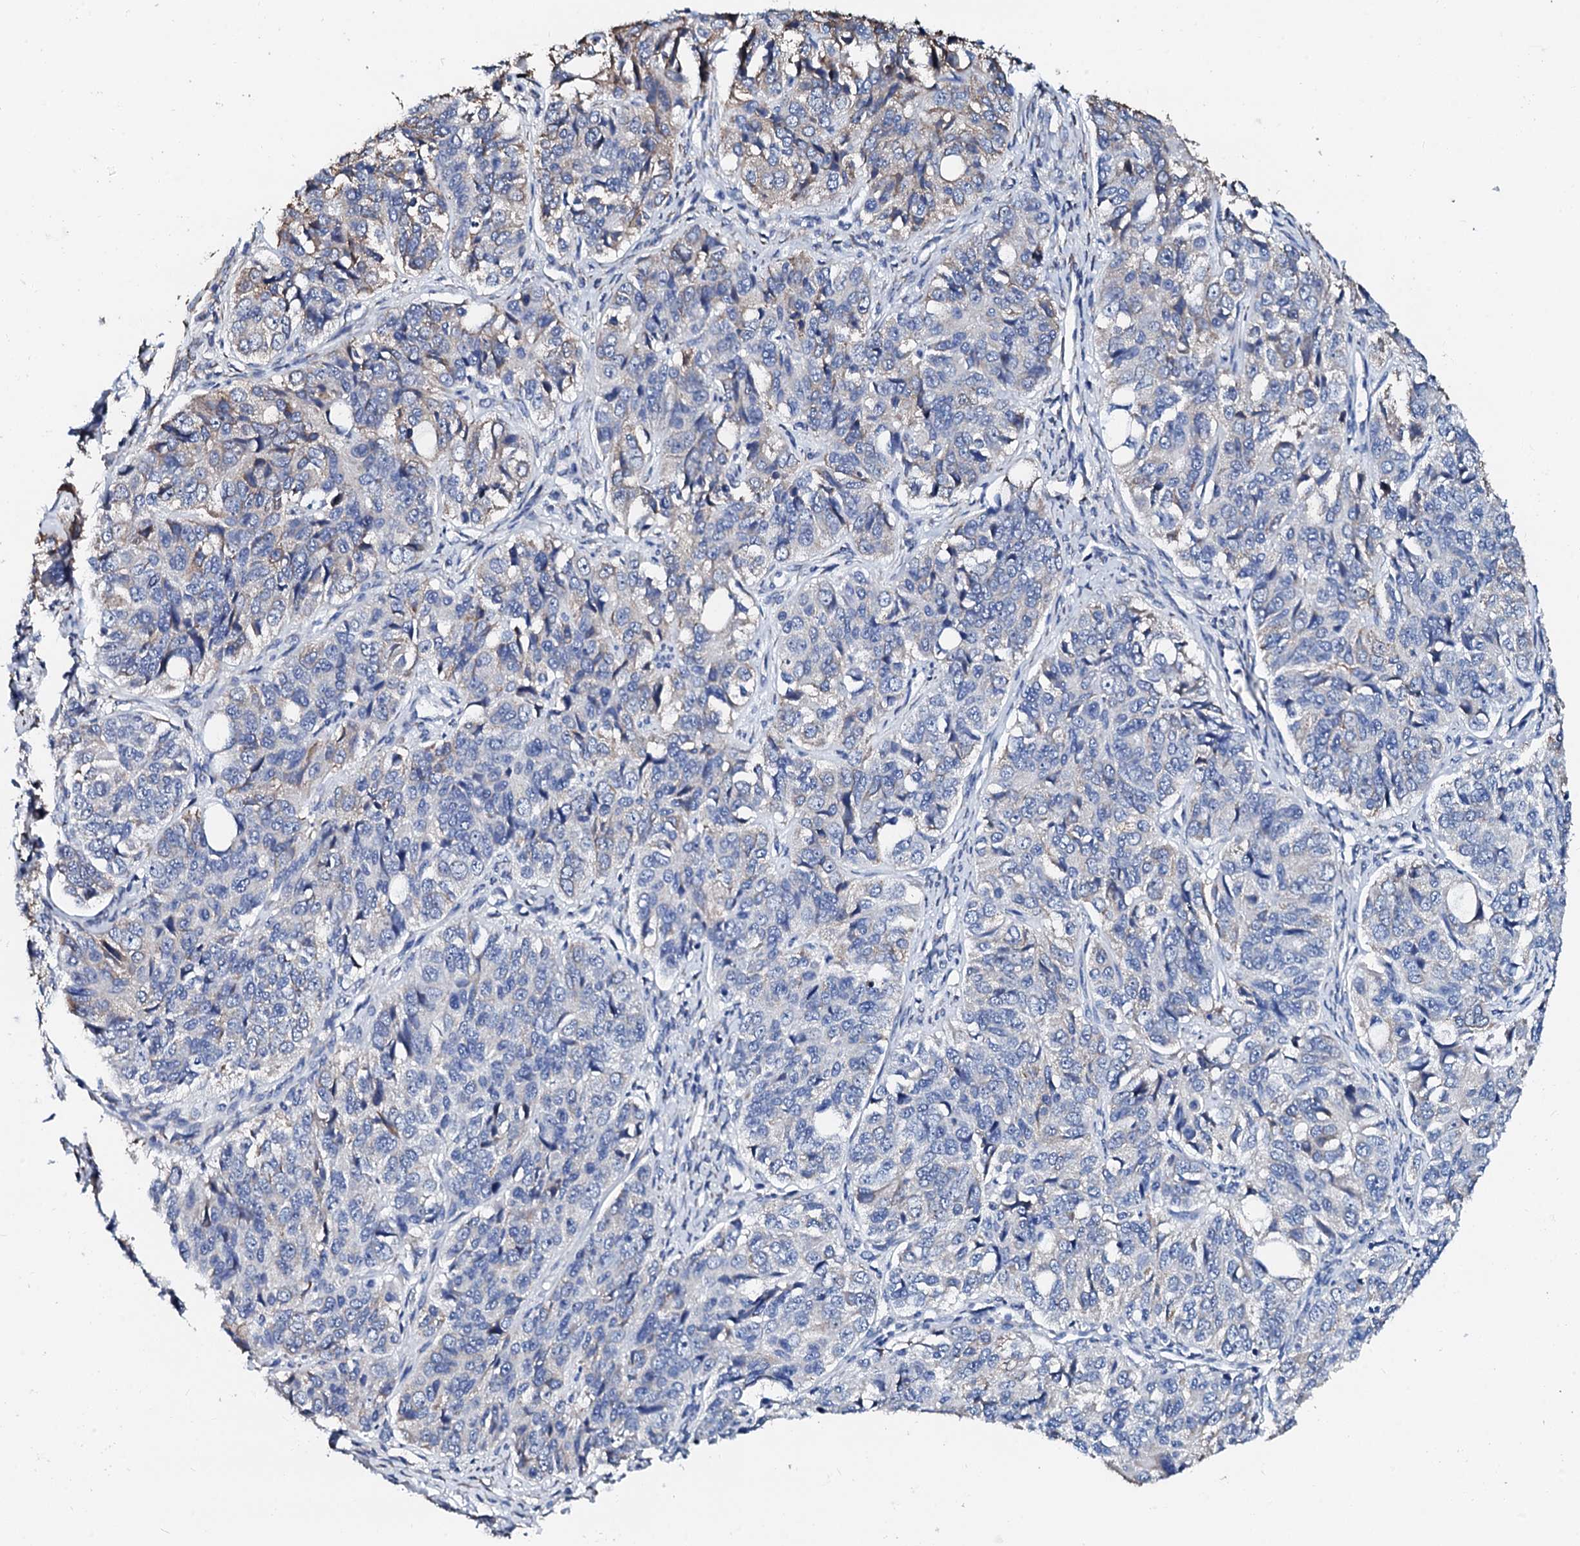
{"staining": {"intensity": "weak", "quantity": "<25%", "location": "cytoplasmic/membranous"}, "tissue": "ovarian cancer", "cell_type": "Tumor cells", "image_type": "cancer", "snomed": [{"axis": "morphology", "description": "Carcinoma, endometroid"}, {"axis": "topography", "description": "Ovary"}], "caption": "Immunohistochemistry (IHC) histopathology image of endometroid carcinoma (ovarian) stained for a protein (brown), which demonstrates no staining in tumor cells. (Brightfield microscopy of DAB immunohistochemistry (IHC) at high magnification).", "gene": "AKAP3", "patient": {"sex": "female", "age": 51}}